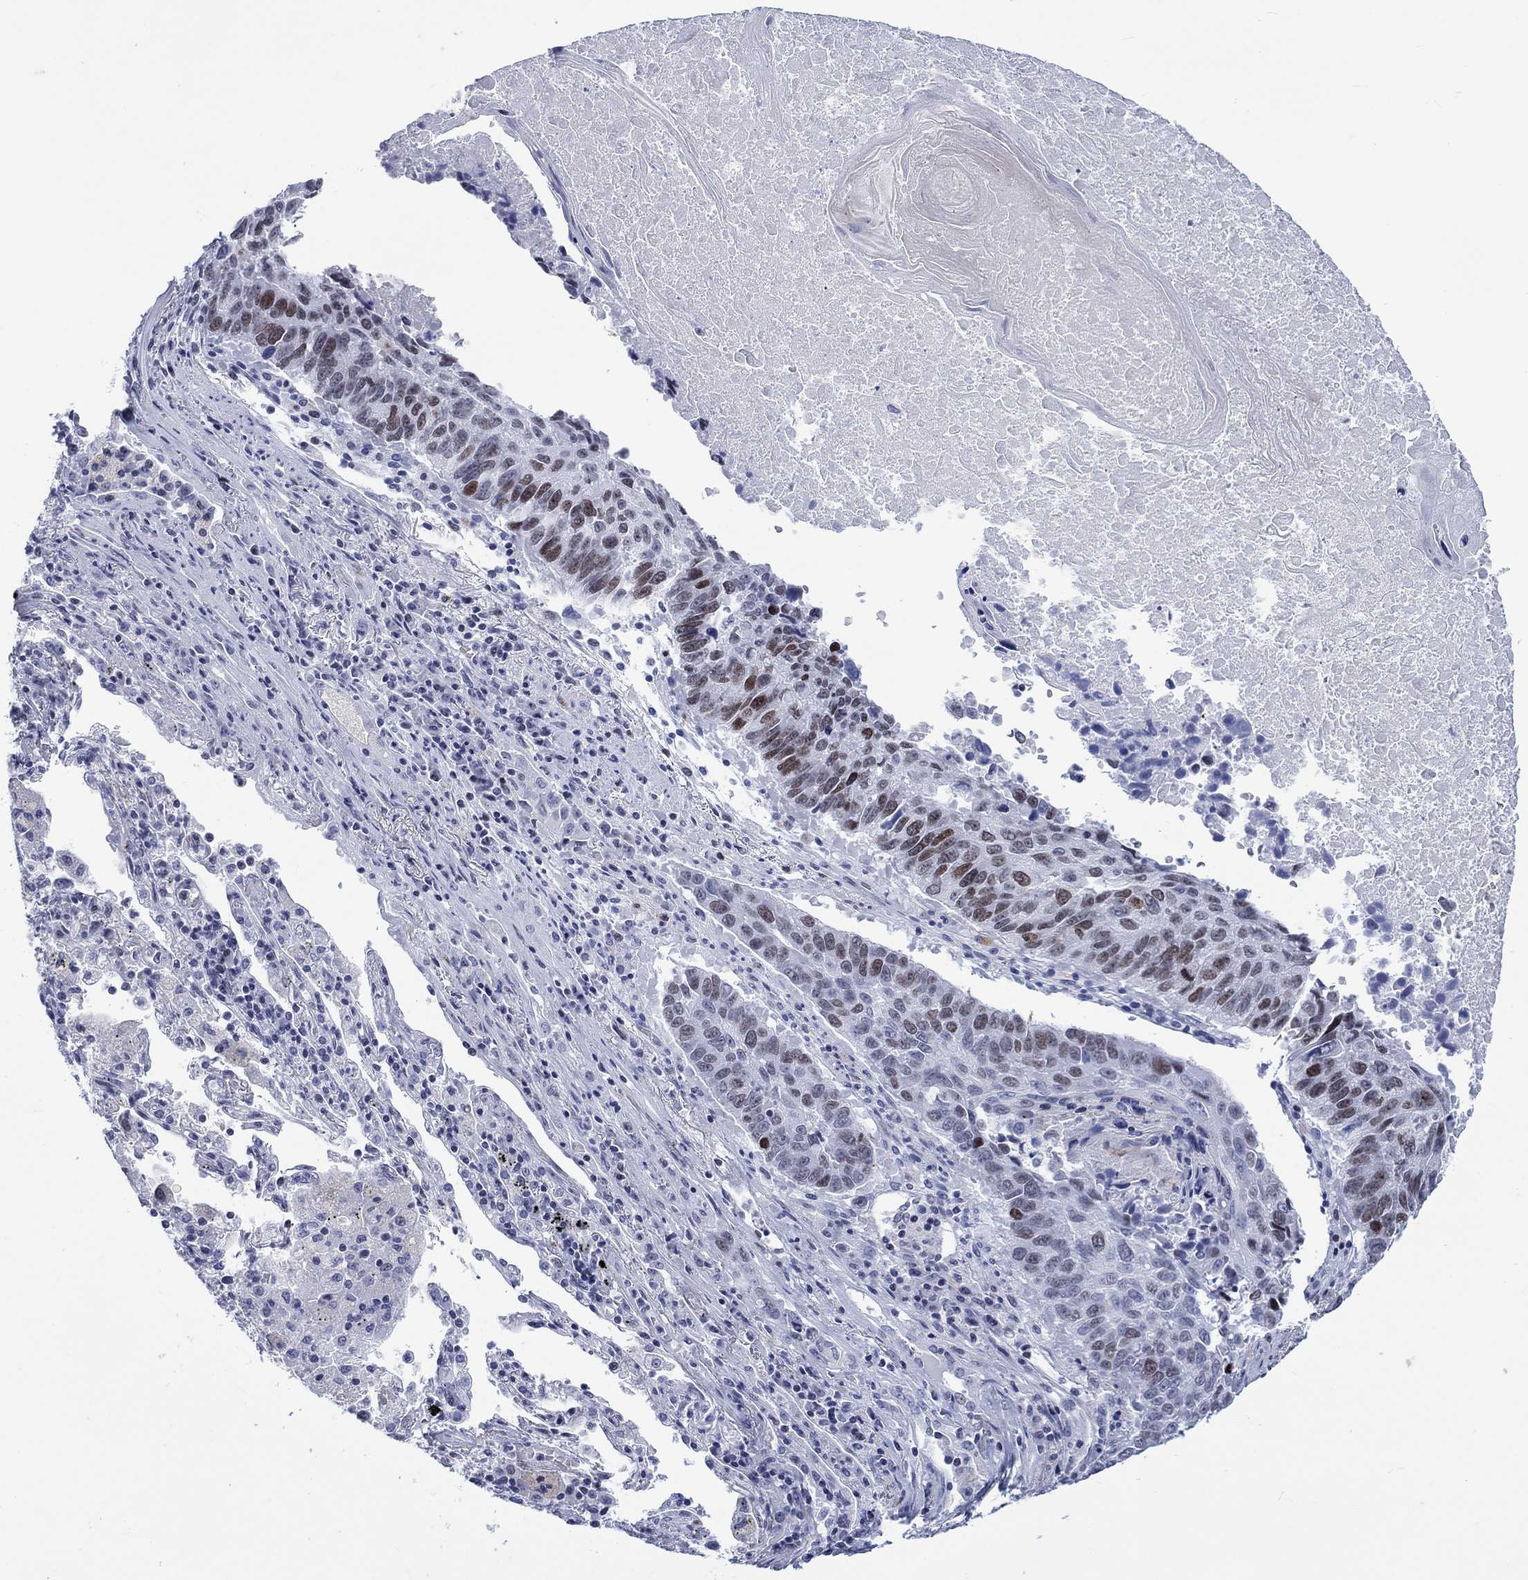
{"staining": {"intensity": "strong", "quantity": "<25%", "location": "nuclear"}, "tissue": "lung cancer", "cell_type": "Tumor cells", "image_type": "cancer", "snomed": [{"axis": "morphology", "description": "Squamous cell carcinoma, NOS"}, {"axis": "topography", "description": "Lung"}], "caption": "Protein expression by immunohistochemistry displays strong nuclear expression in about <25% of tumor cells in lung cancer.", "gene": "CDCA2", "patient": {"sex": "male", "age": 73}}